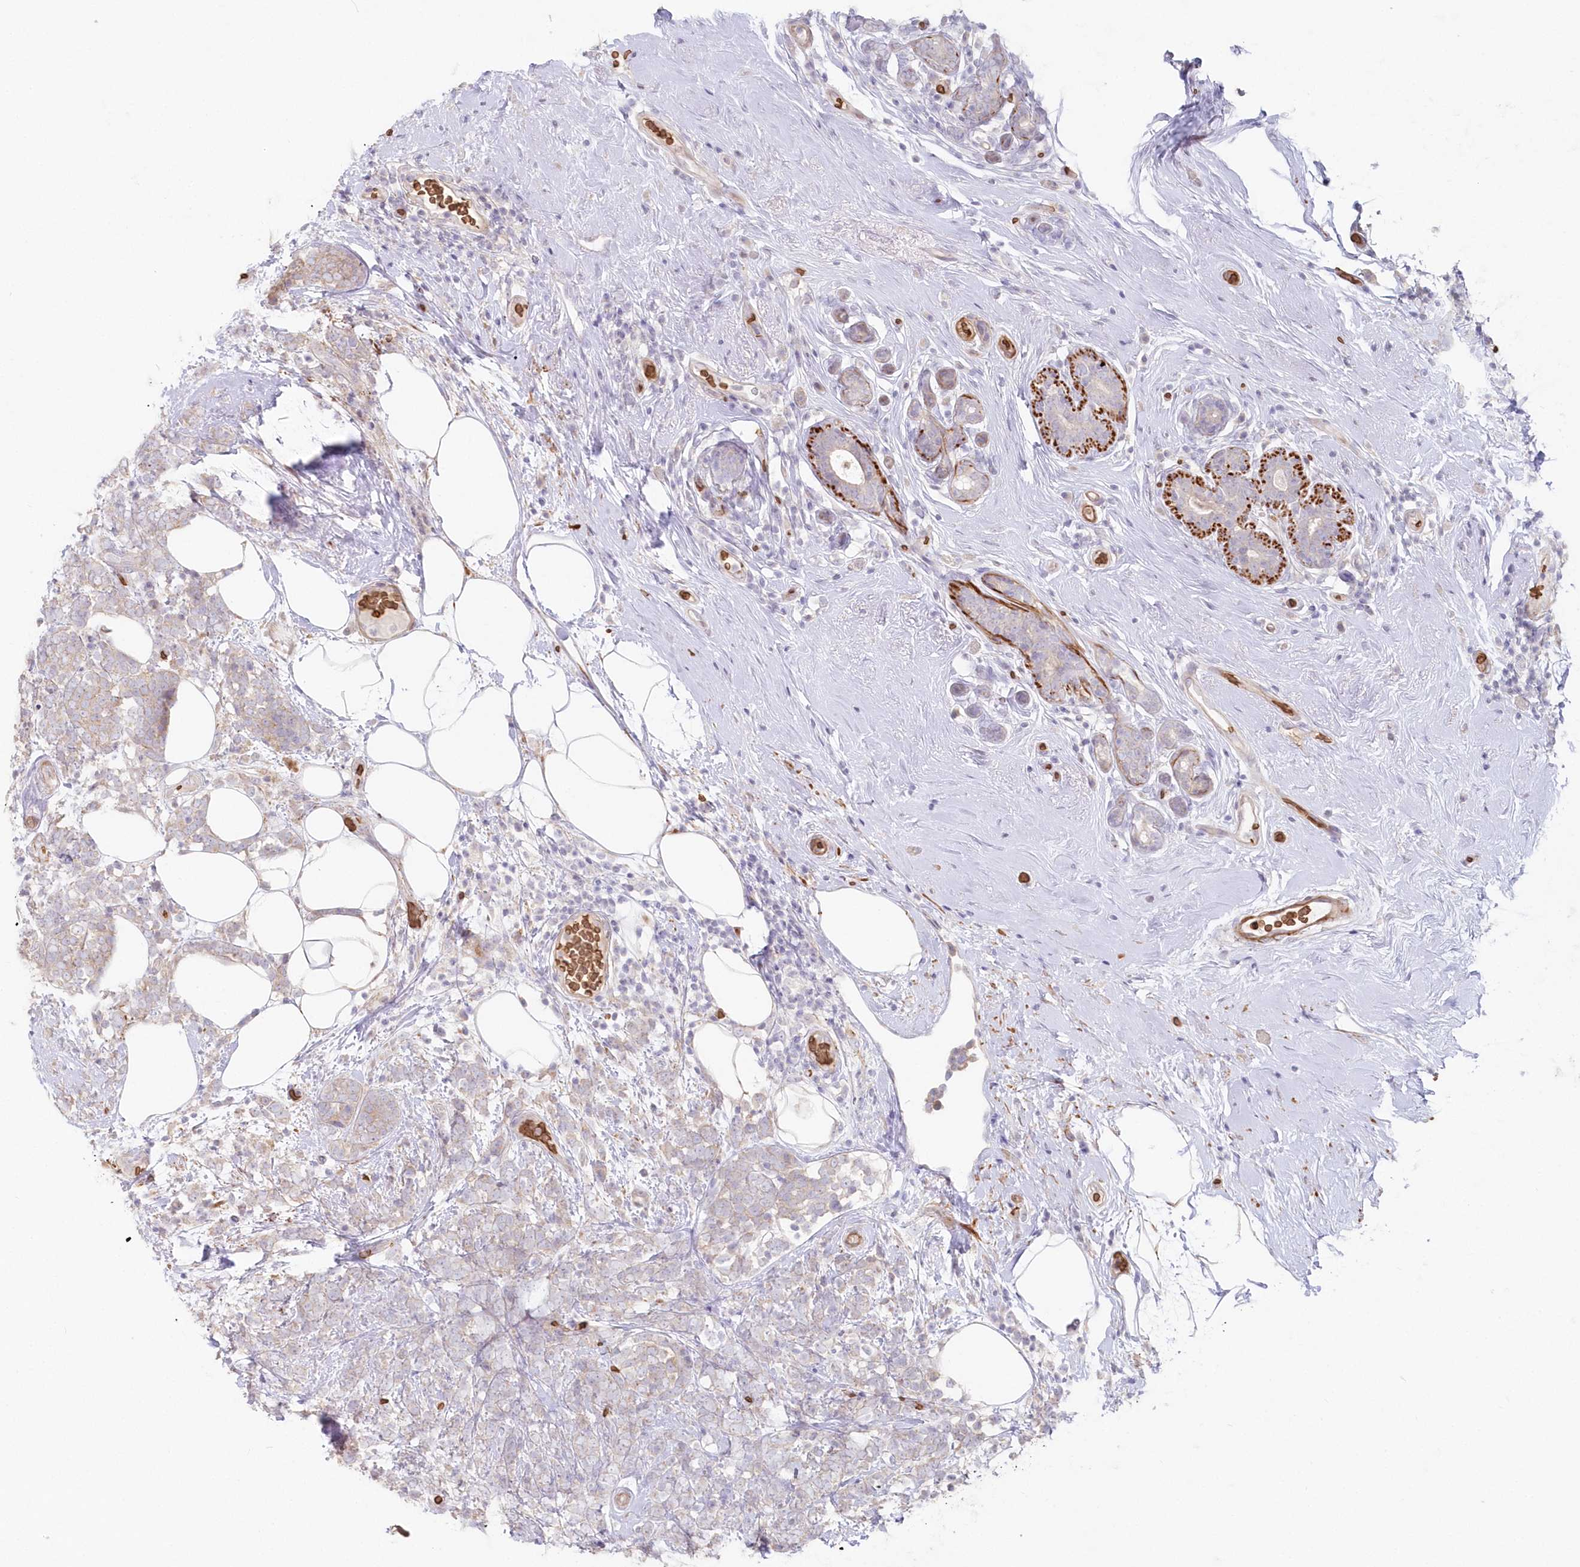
{"staining": {"intensity": "negative", "quantity": "none", "location": "none"}, "tissue": "breast cancer", "cell_type": "Tumor cells", "image_type": "cancer", "snomed": [{"axis": "morphology", "description": "Lobular carcinoma"}, {"axis": "topography", "description": "Breast"}], "caption": "DAB immunohistochemical staining of human breast cancer displays no significant positivity in tumor cells. (Brightfield microscopy of DAB (3,3'-diaminobenzidine) IHC at high magnification).", "gene": "SERINC1", "patient": {"sex": "female", "age": 58}}